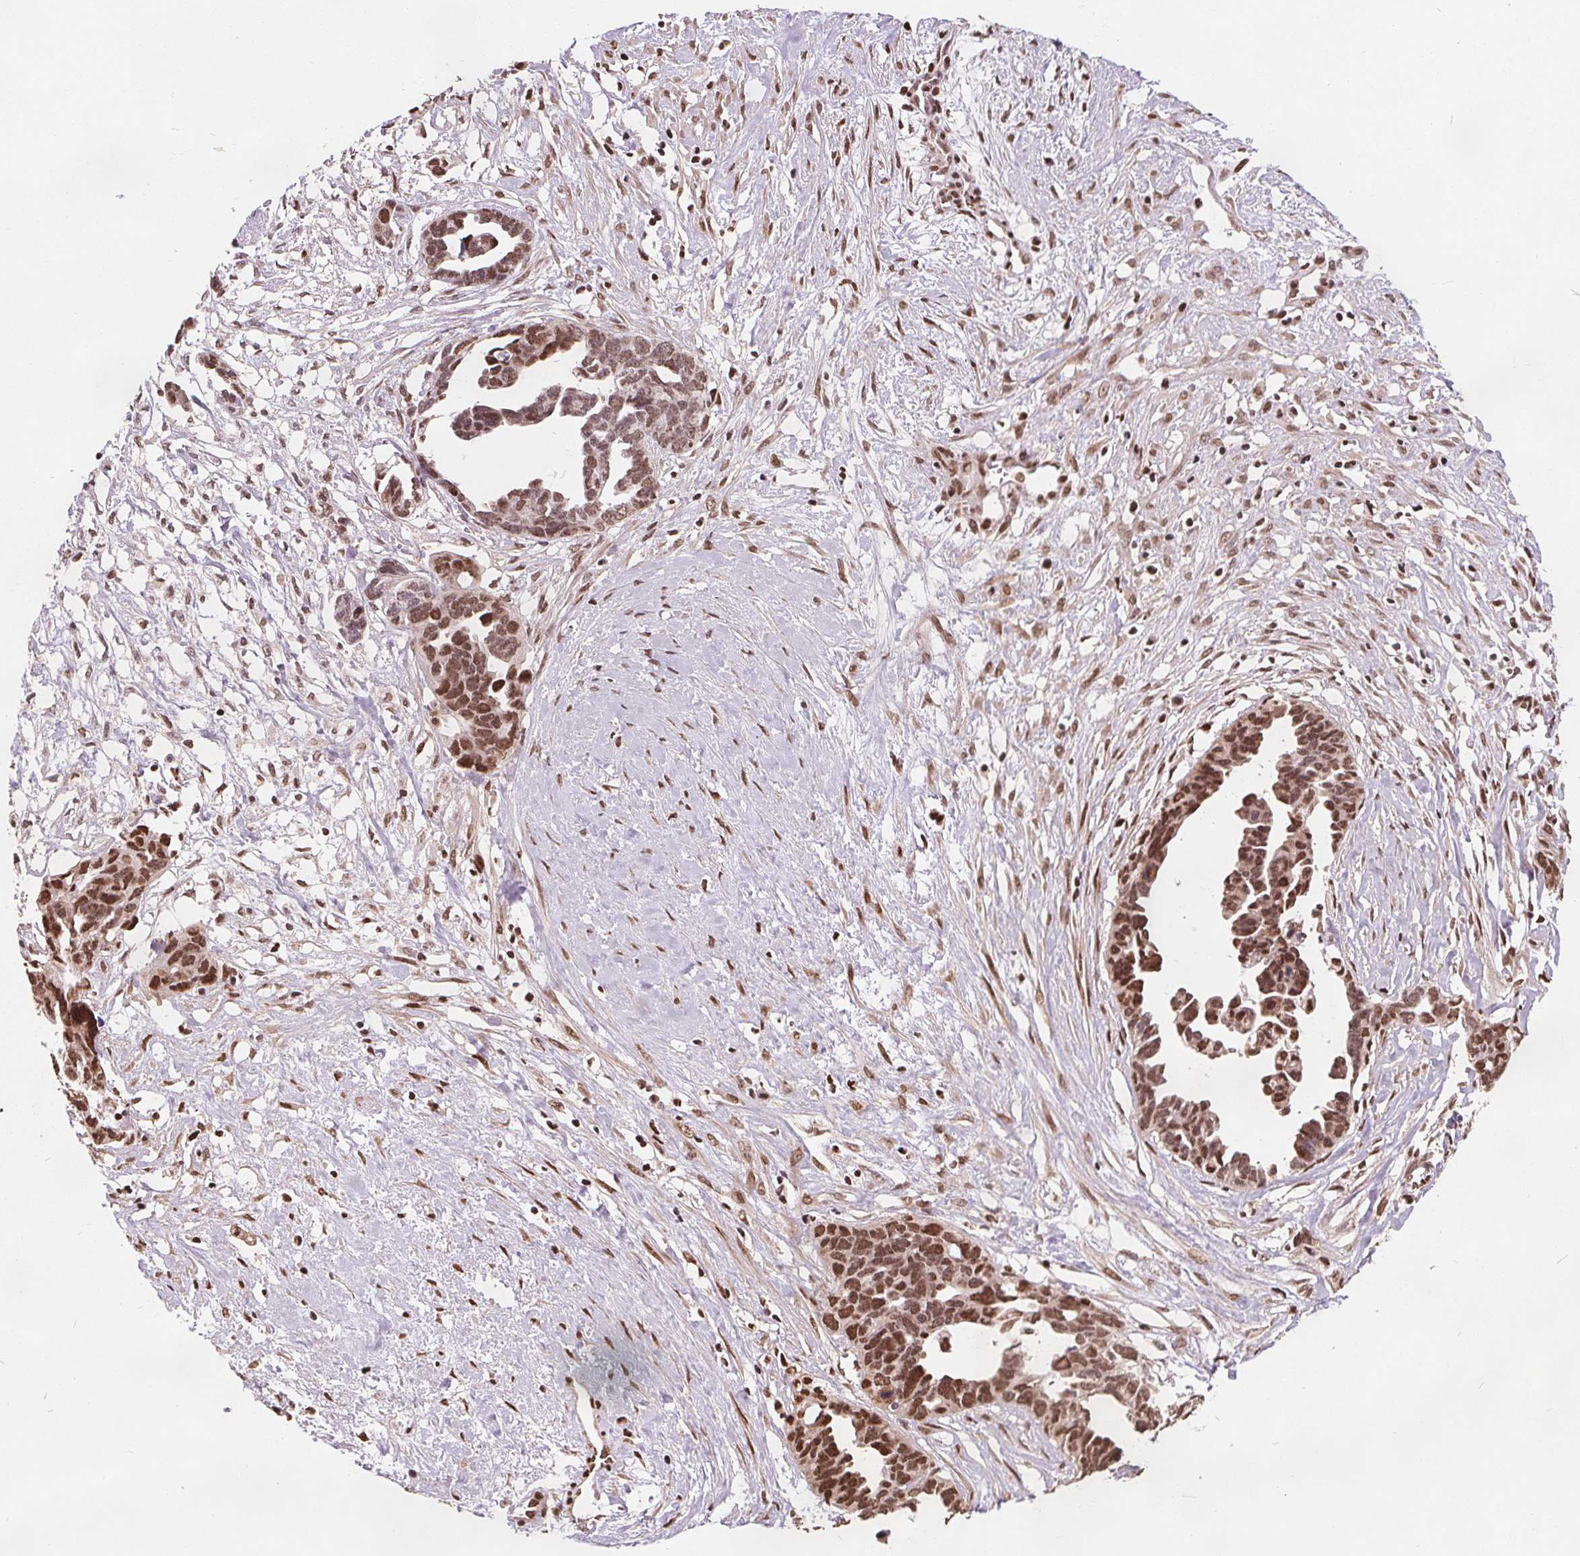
{"staining": {"intensity": "moderate", "quantity": ">75%", "location": "nuclear"}, "tissue": "ovarian cancer", "cell_type": "Tumor cells", "image_type": "cancer", "snomed": [{"axis": "morphology", "description": "Cystadenocarcinoma, serous, NOS"}, {"axis": "topography", "description": "Ovary"}], "caption": "IHC histopathology image of neoplastic tissue: ovarian serous cystadenocarcinoma stained using immunohistochemistry (IHC) shows medium levels of moderate protein expression localized specifically in the nuclear of tumor cells, appearing as a nuclear brown color.", "gene": "ISLR2", "patient": {"sex": "female", "age": 69}}